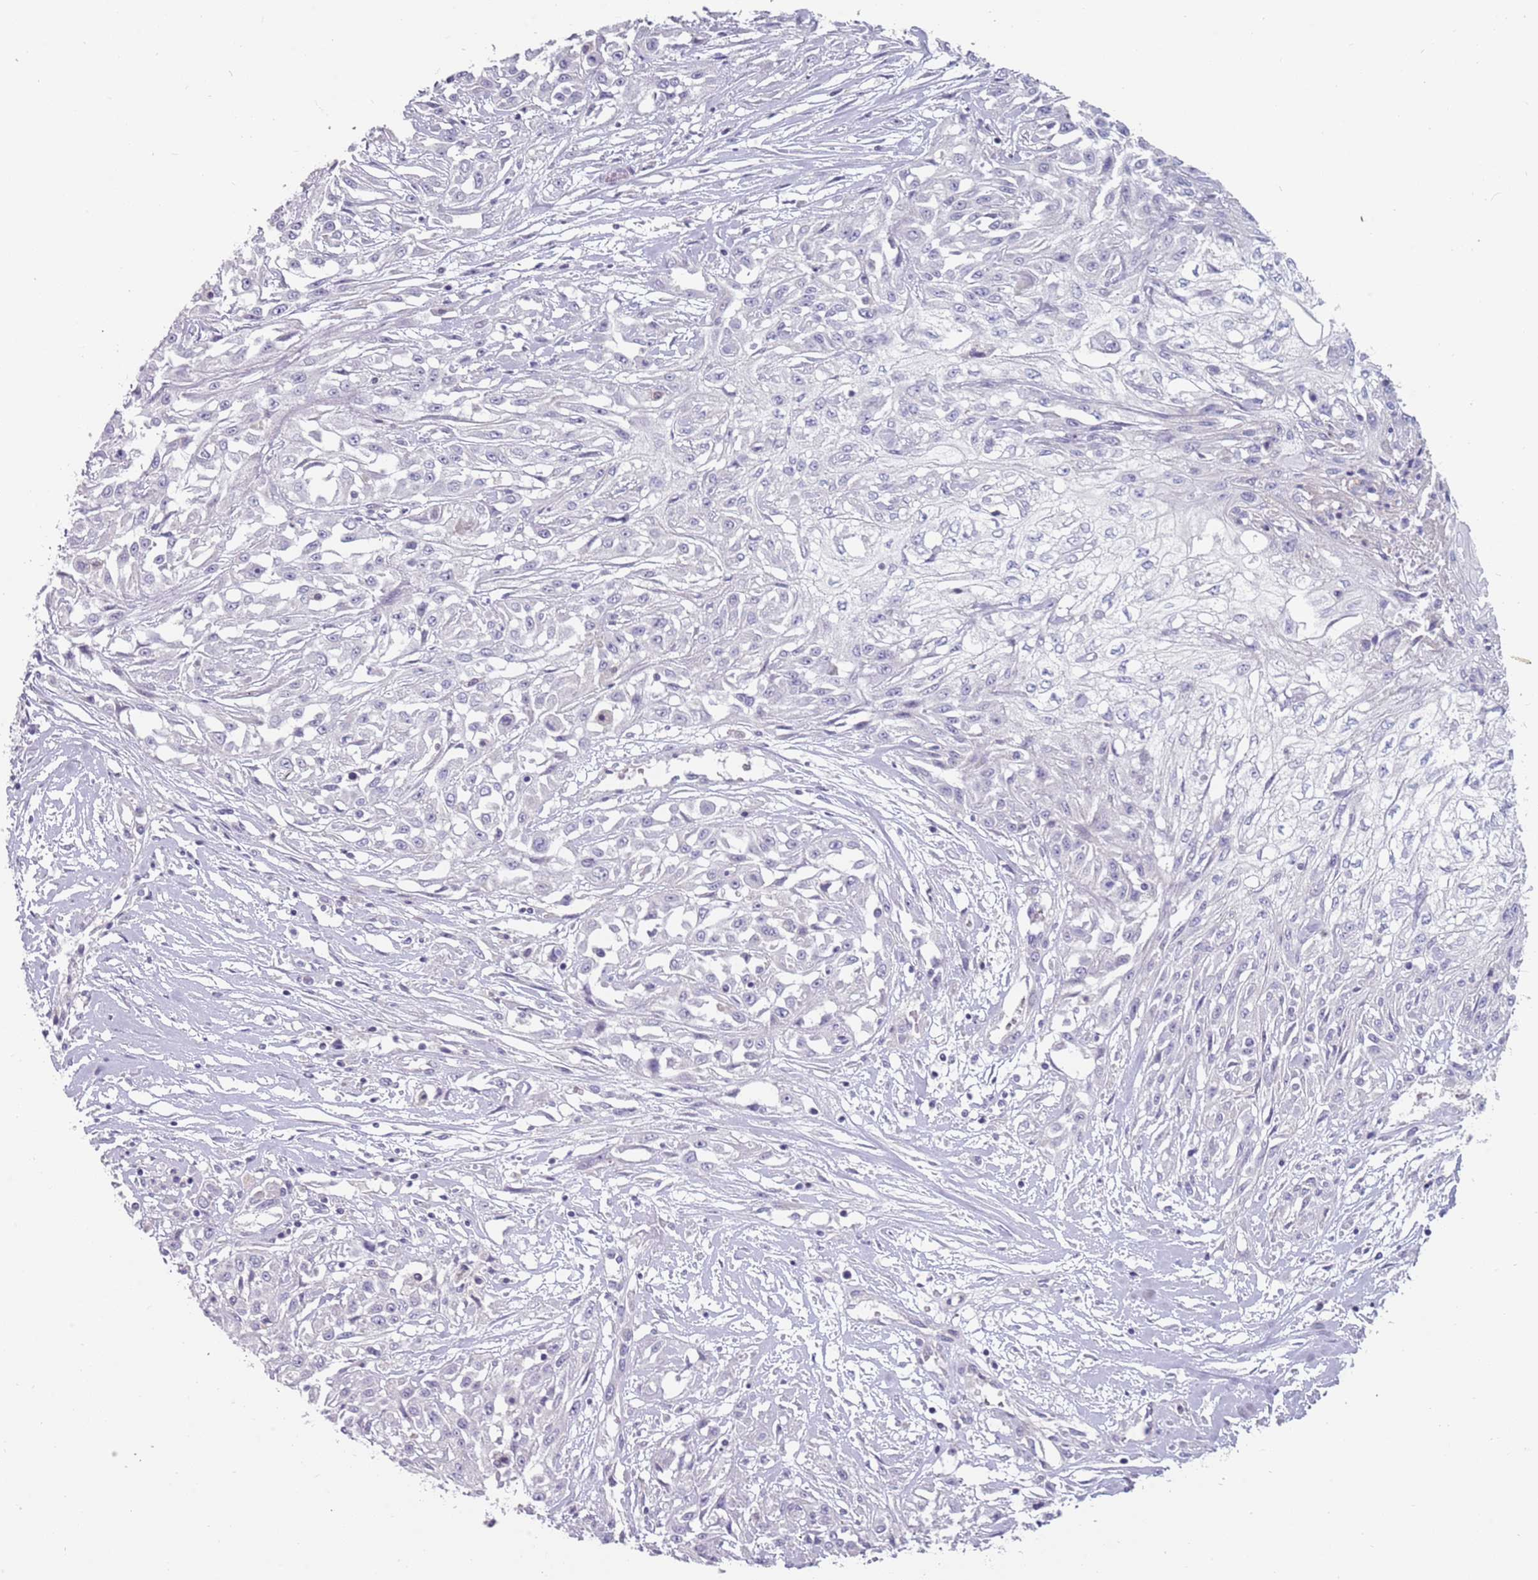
{"staining": {"intensity": "negative", "quantity": "none", "location": "none"}, "tissue": "skin cancer", "cell_type": "Tumor cells", "image_type": "cancer", "snomed": [{"axis": "morphology", "description": "Squamous cell carcinoma, NOS"}, {"axis": "morphology", "description": "Squamous cell carcinoma, metastatic, NOS"}, {"axis": "topography", "description": "Skin"}, {"axis": "topography", "description": "Lymph node"}], "caption": "High power microscopy image of an immunohistochemistry image of skin metastatic squamous cell carcinoma, revealing no significant positivity in tumor cells.", "gene": "DDX4", "patient": {"sex": "male", "age": 75}}